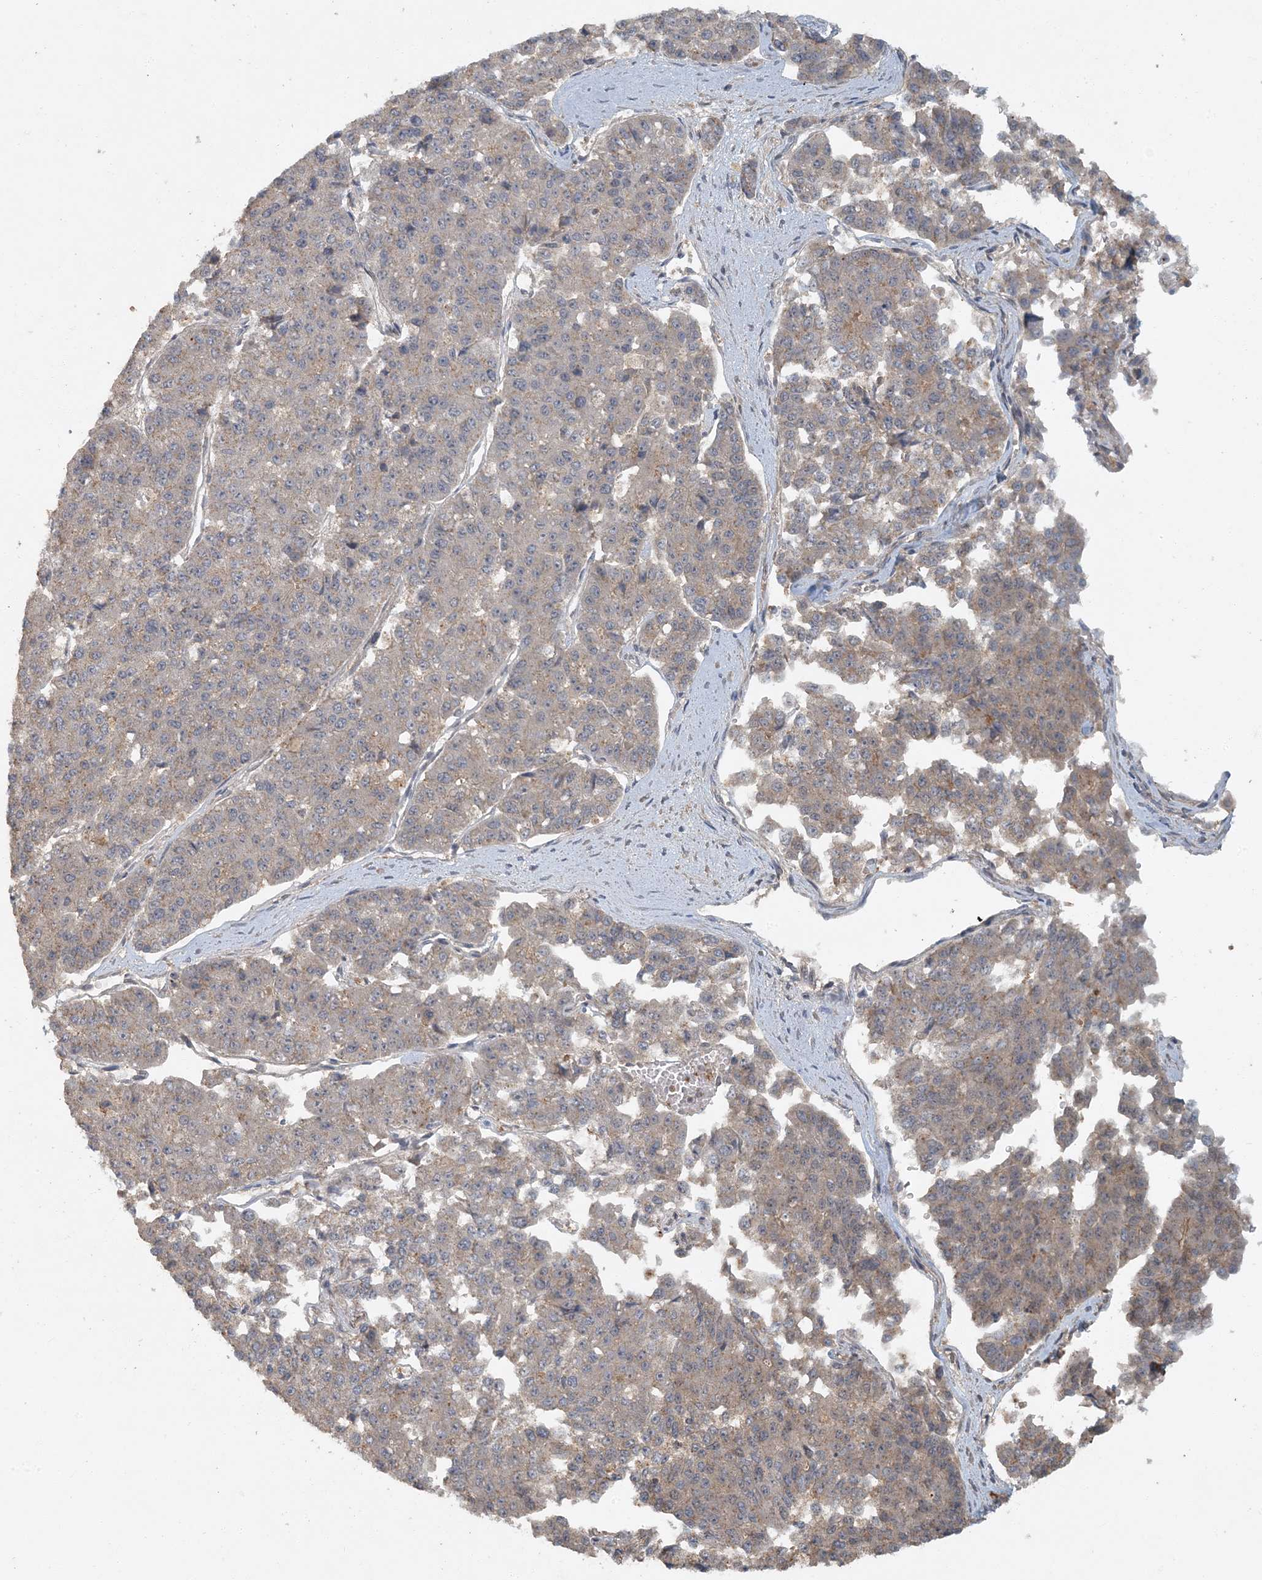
{"staining": {"intensity": "weak", "quantity": "<25%", "location": "cytoplasmic/membranous"}, "tissue": "pancreatic cancer", "cell_type": "Tumor cells", "image_type": "cancer", "snomed": [{"axis": "morphology", "description": "Adenocarcinoma, NOS"}, {"axis": "topography", "description": "Pancreas"}], "caption": "High power microscopy image of an immunohistochemistry (IHC) photomicrograph of adenocarcinoma (pancreatic), revealing no significant positivity in tumor cells. (Brightfield microscopy of DAB immunohistochemistry (IHC) at high magnification).", "gene": "AK9", "patient": {"sex": "male", "age": 50}}